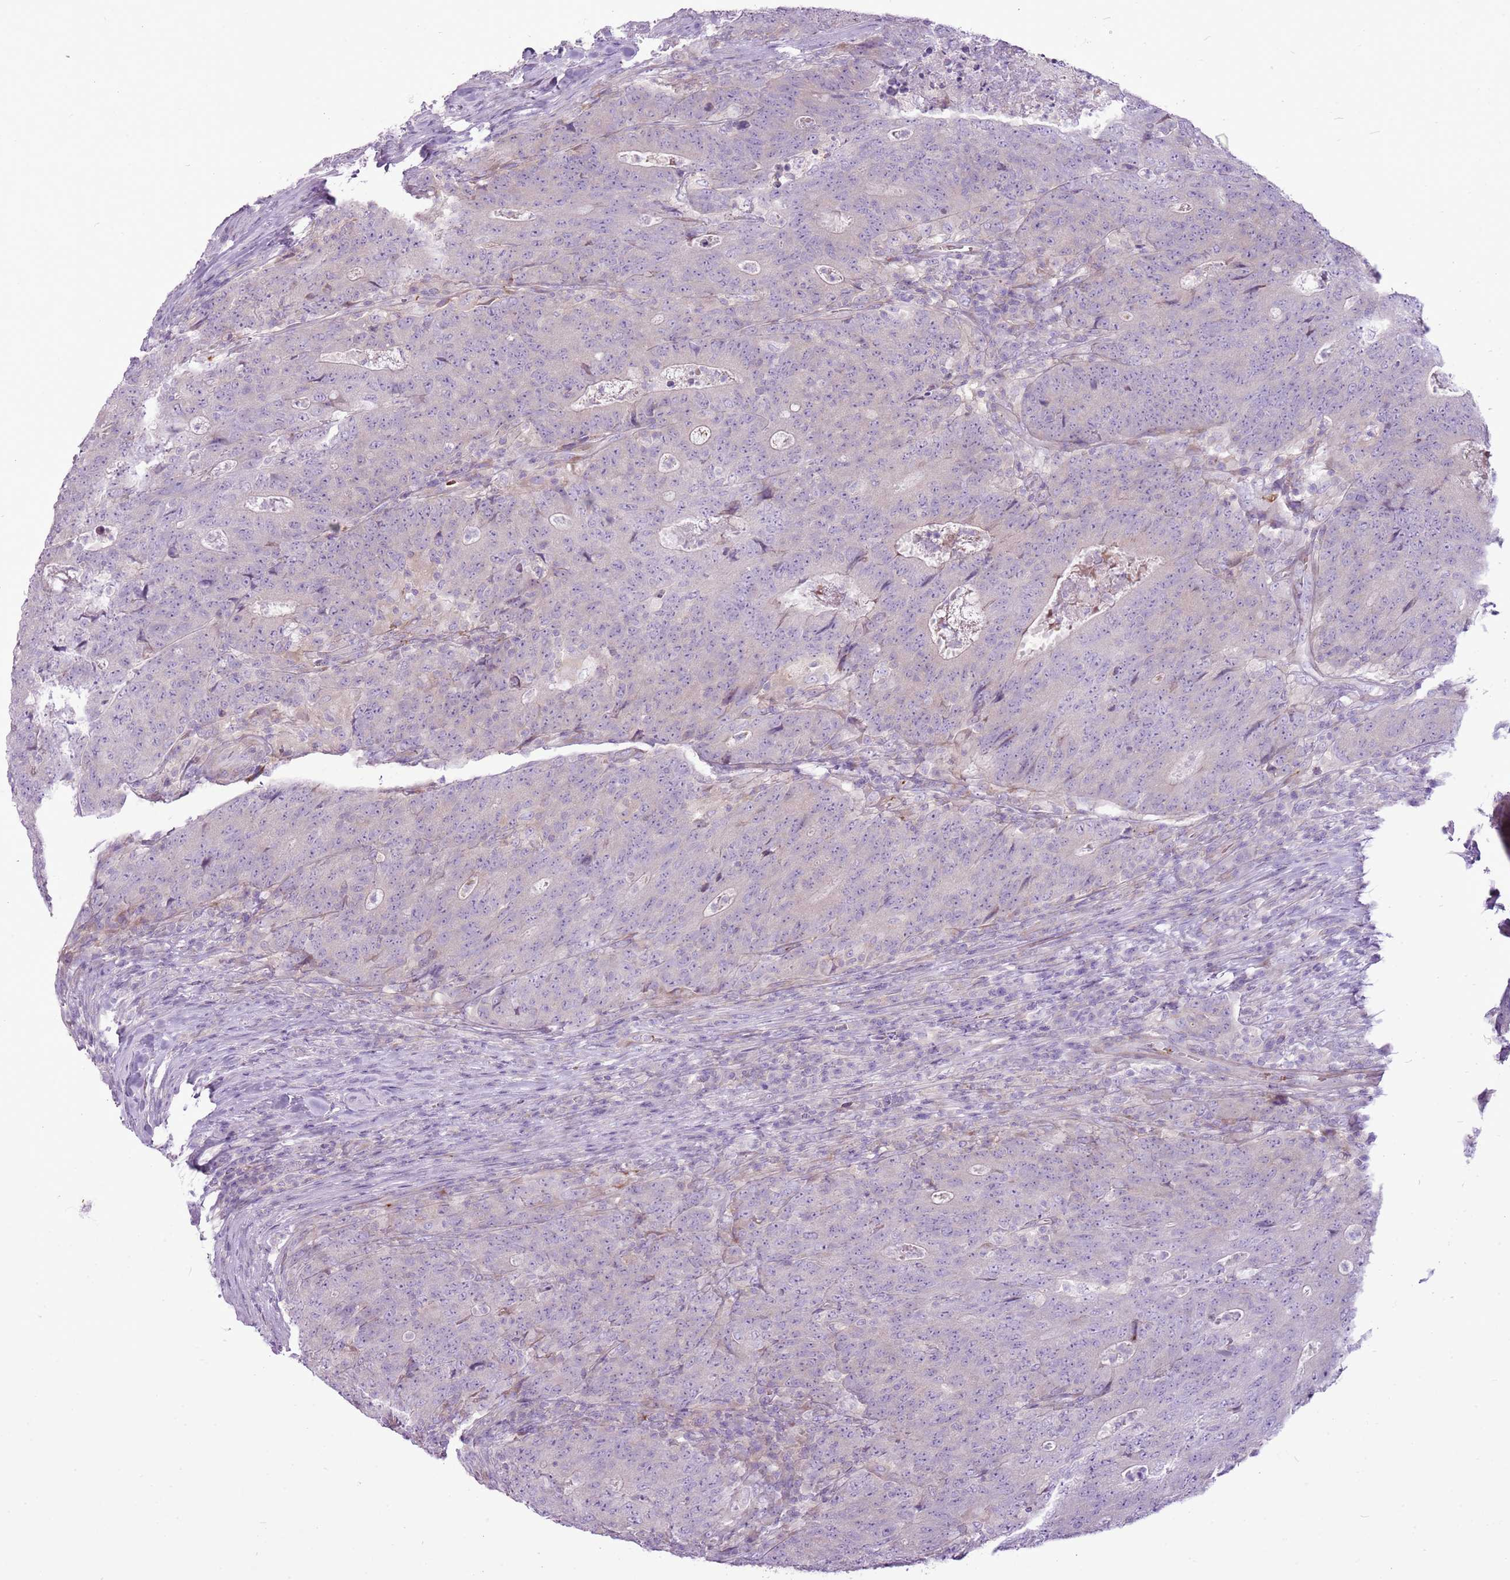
{"staining": {"intensity": "negative", "quantity": "none", "location": "none"}, "tissue": "colorectal cancer", "cell_type": "Tumor cells", "image_type": "cancer", "snomed": [{"axis": "morphology", "description": "Adenocarcinoma, NOS"}, {"axis": "topography", "description": "Colon"}], "caption": "A micrograph of colorectal cancer (adenocarcinoma) stained for a protein reveals no brown staining in tumor cells. (DAB (3,3'-diaminobenzidine) immunohistochemistry (IHC) visualized using brightfield microscopy, high magnification).", "gene": "CHAC2", "patient": {"sex": "female", "age": 75}}